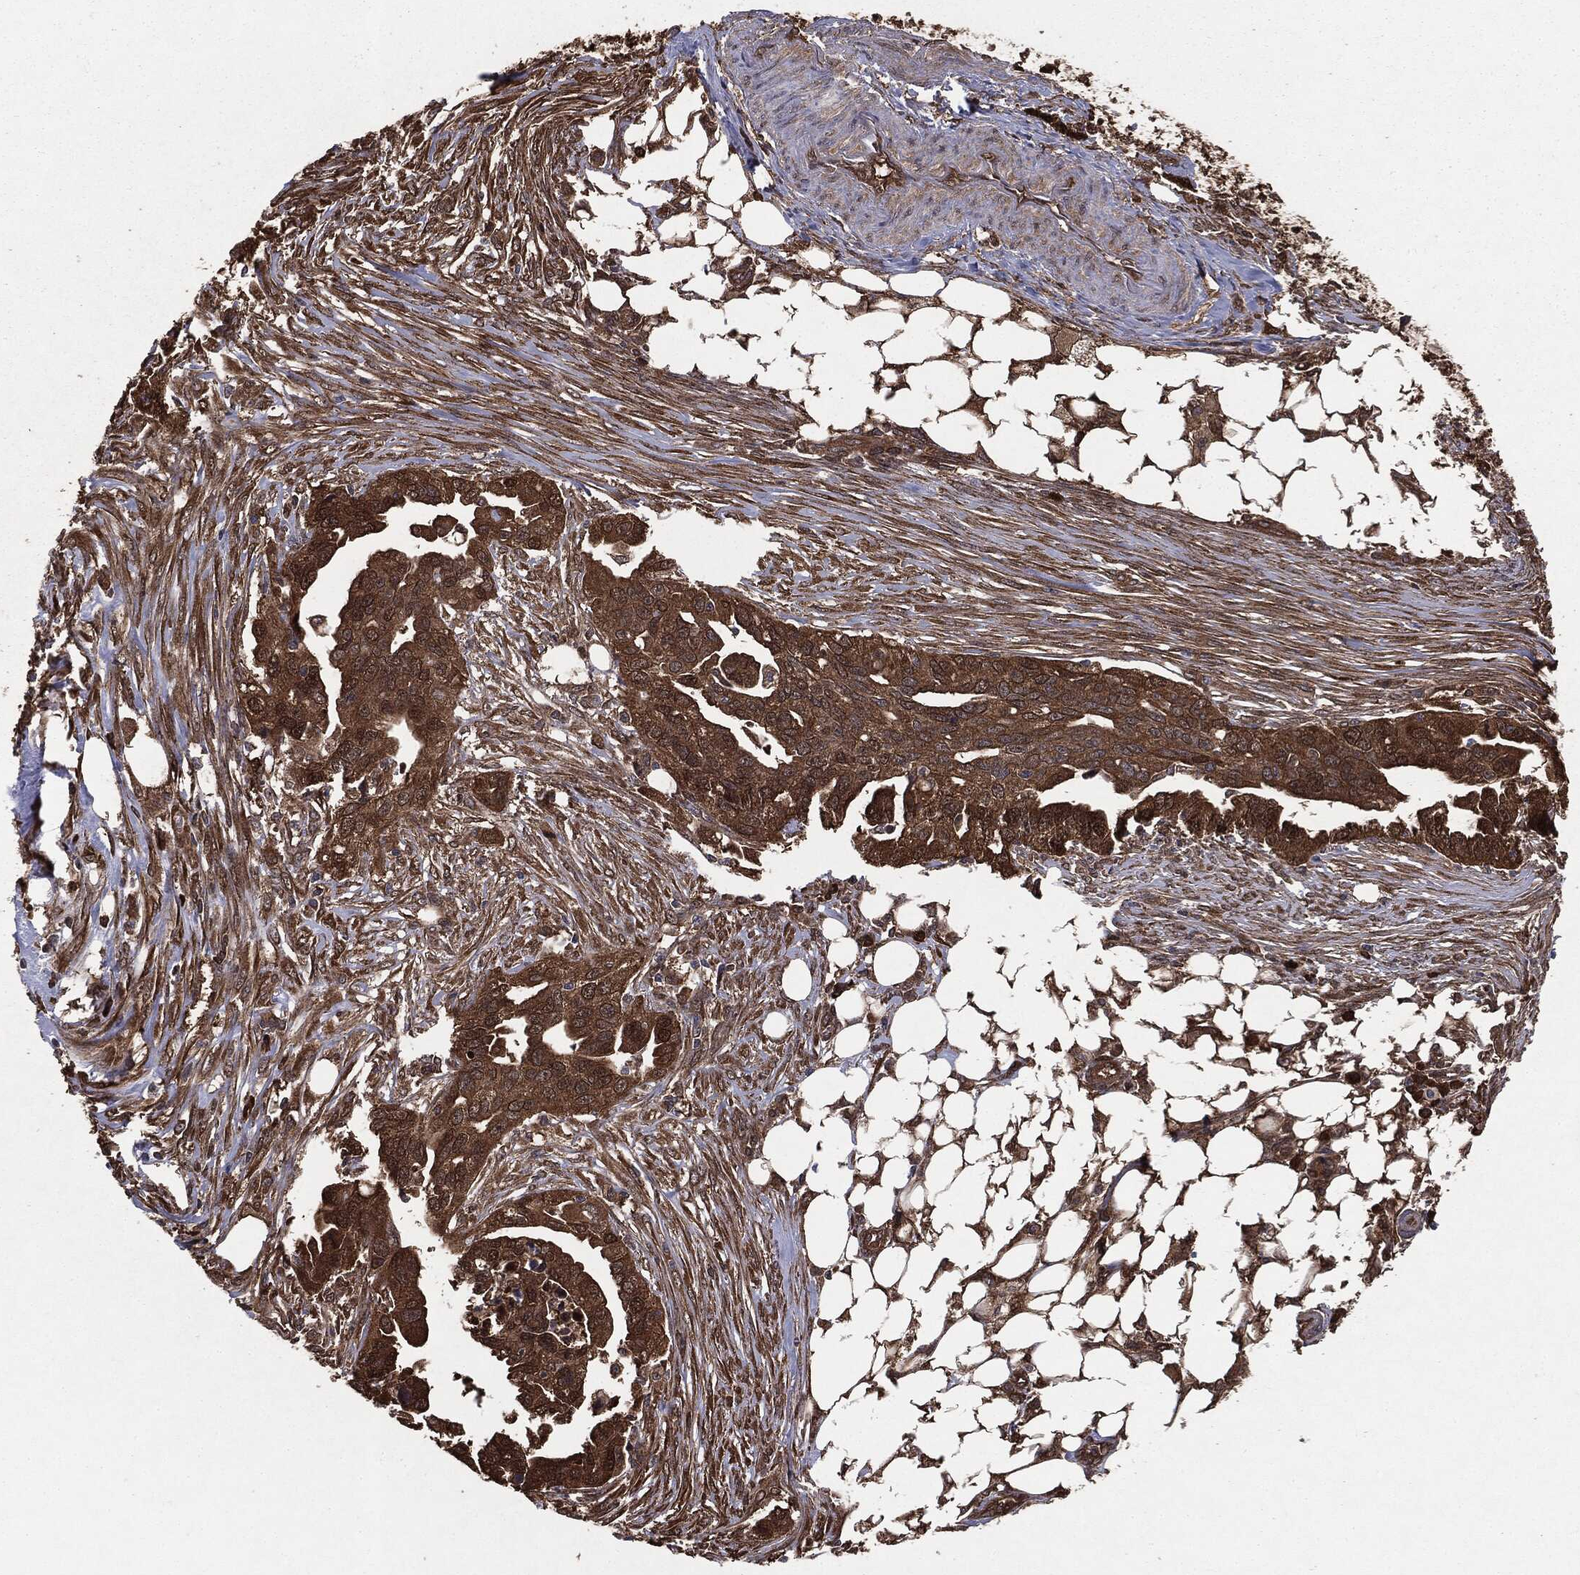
{"staining": {"intensity": "strong", "quantity": ">75%", "location": "cytoplasmic/membranous"}, "tissue": "ovarian cancer", "cell_type": "Tumor cells", "image_type": "cancer", "snomed": [{"axis": "morphology", "description": "Carcinoma, endometroid"}, {"axis": "morphology", "description": "Cystadenocarcinoma, serous, NOS"}, {"axis": "topography", "description": "Ovary"}], "caption": "Human ovarian endometroid carcinoma stained for a protein (brown) displays strong cytoplasmic/membranous positive expression in approximately >75% of tumor cells.", "gene": "NME1", "patient": {"sex": "female", "age": 45}}